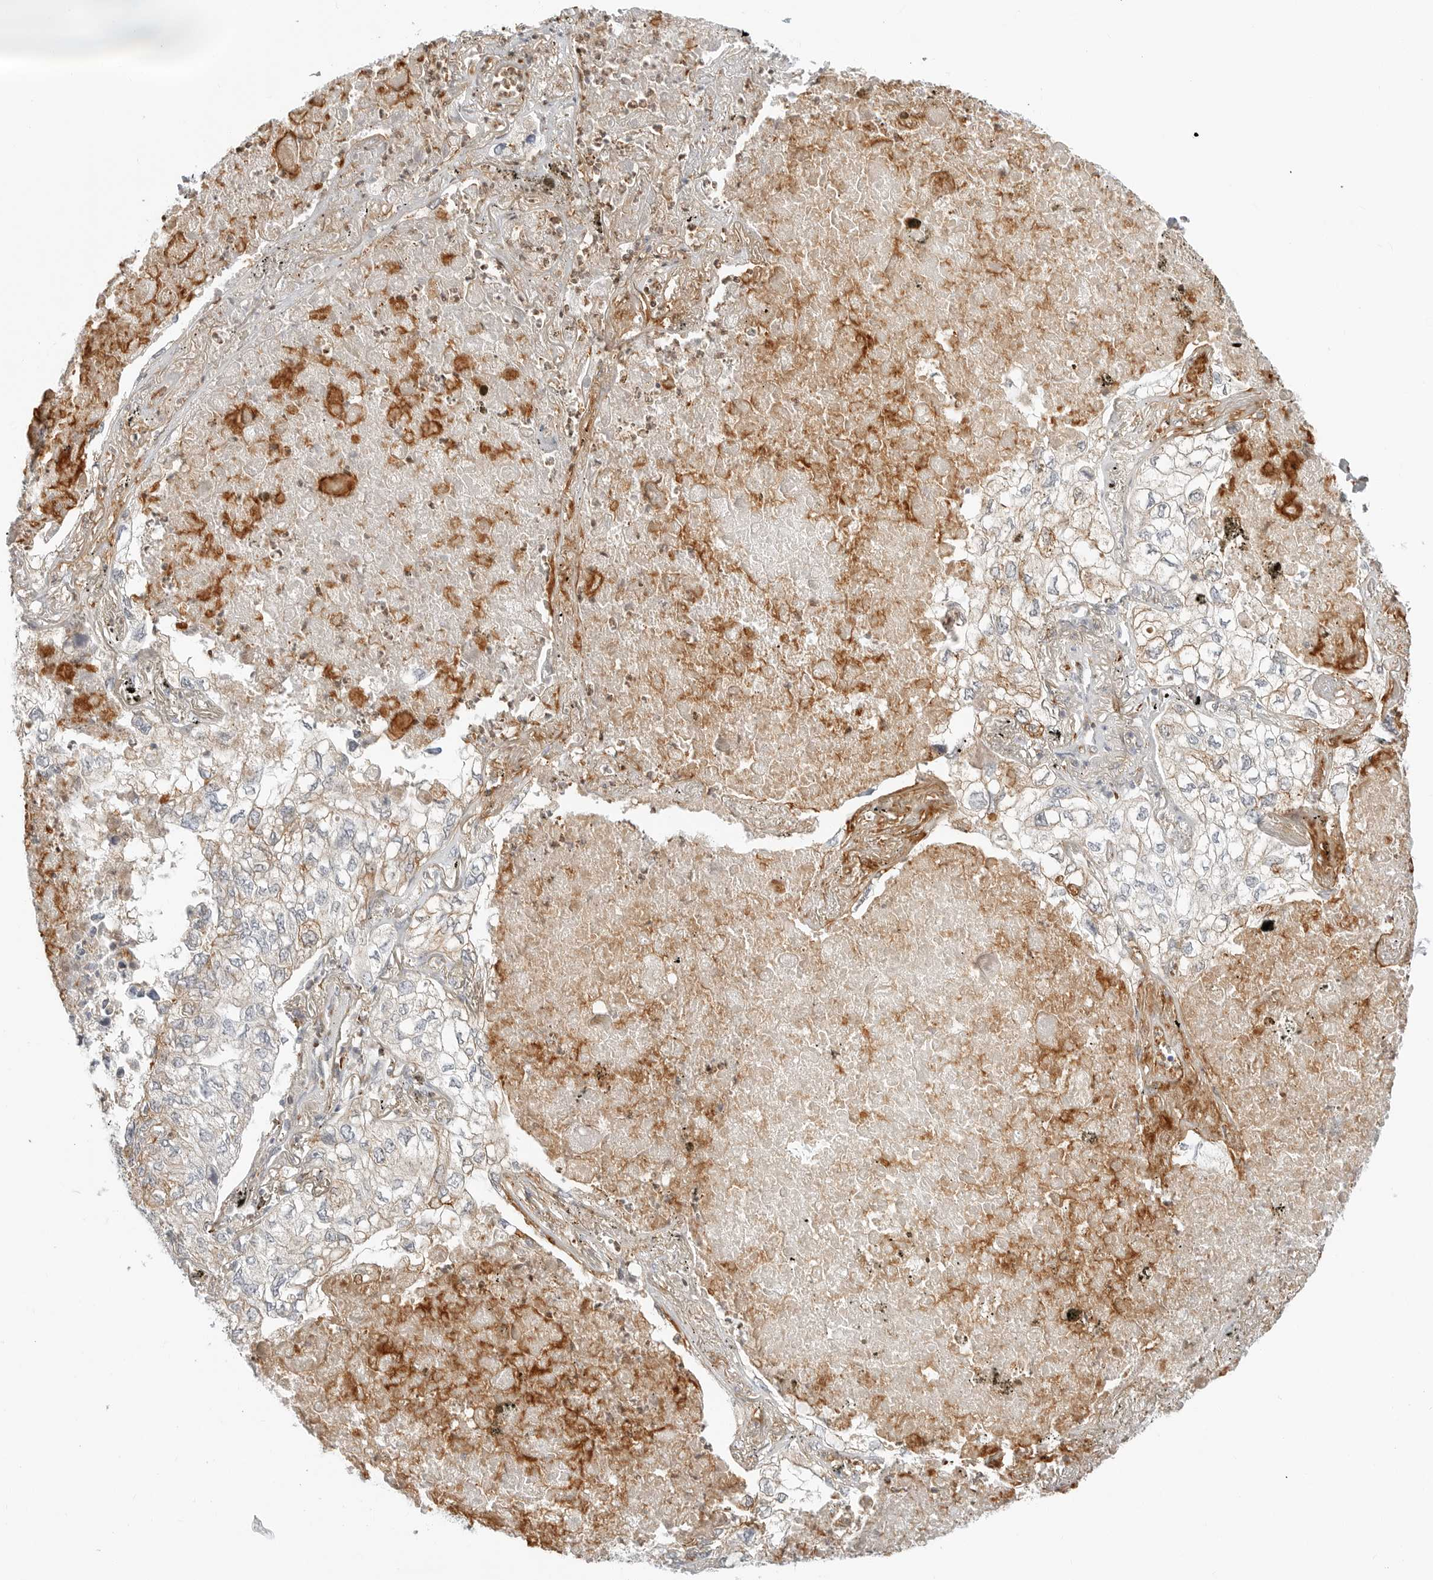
{"staining": {"intensity": "moderate", "quantity": "<25%", "location": "cytoplasmic/membranous"}, "tissue": "lung cancer", "cell_type": "Tumor cells", "image_type": "cancer", "snomed": [{"axis": "morphology", "description": "Adenocarcinoma, NOS"}, {"axis": "topography", "description": "Lung"}], "caption": "IHC micrograph of human lung cancer (adenocarcinoma) stained for a protein (brown), which exhibits low levels of moderate cytoplasmic/membranous expression in approximately <25% of tumor cells.", "gene": "C1QTNF1", "patient": {"sex": "male", "age": 65}}